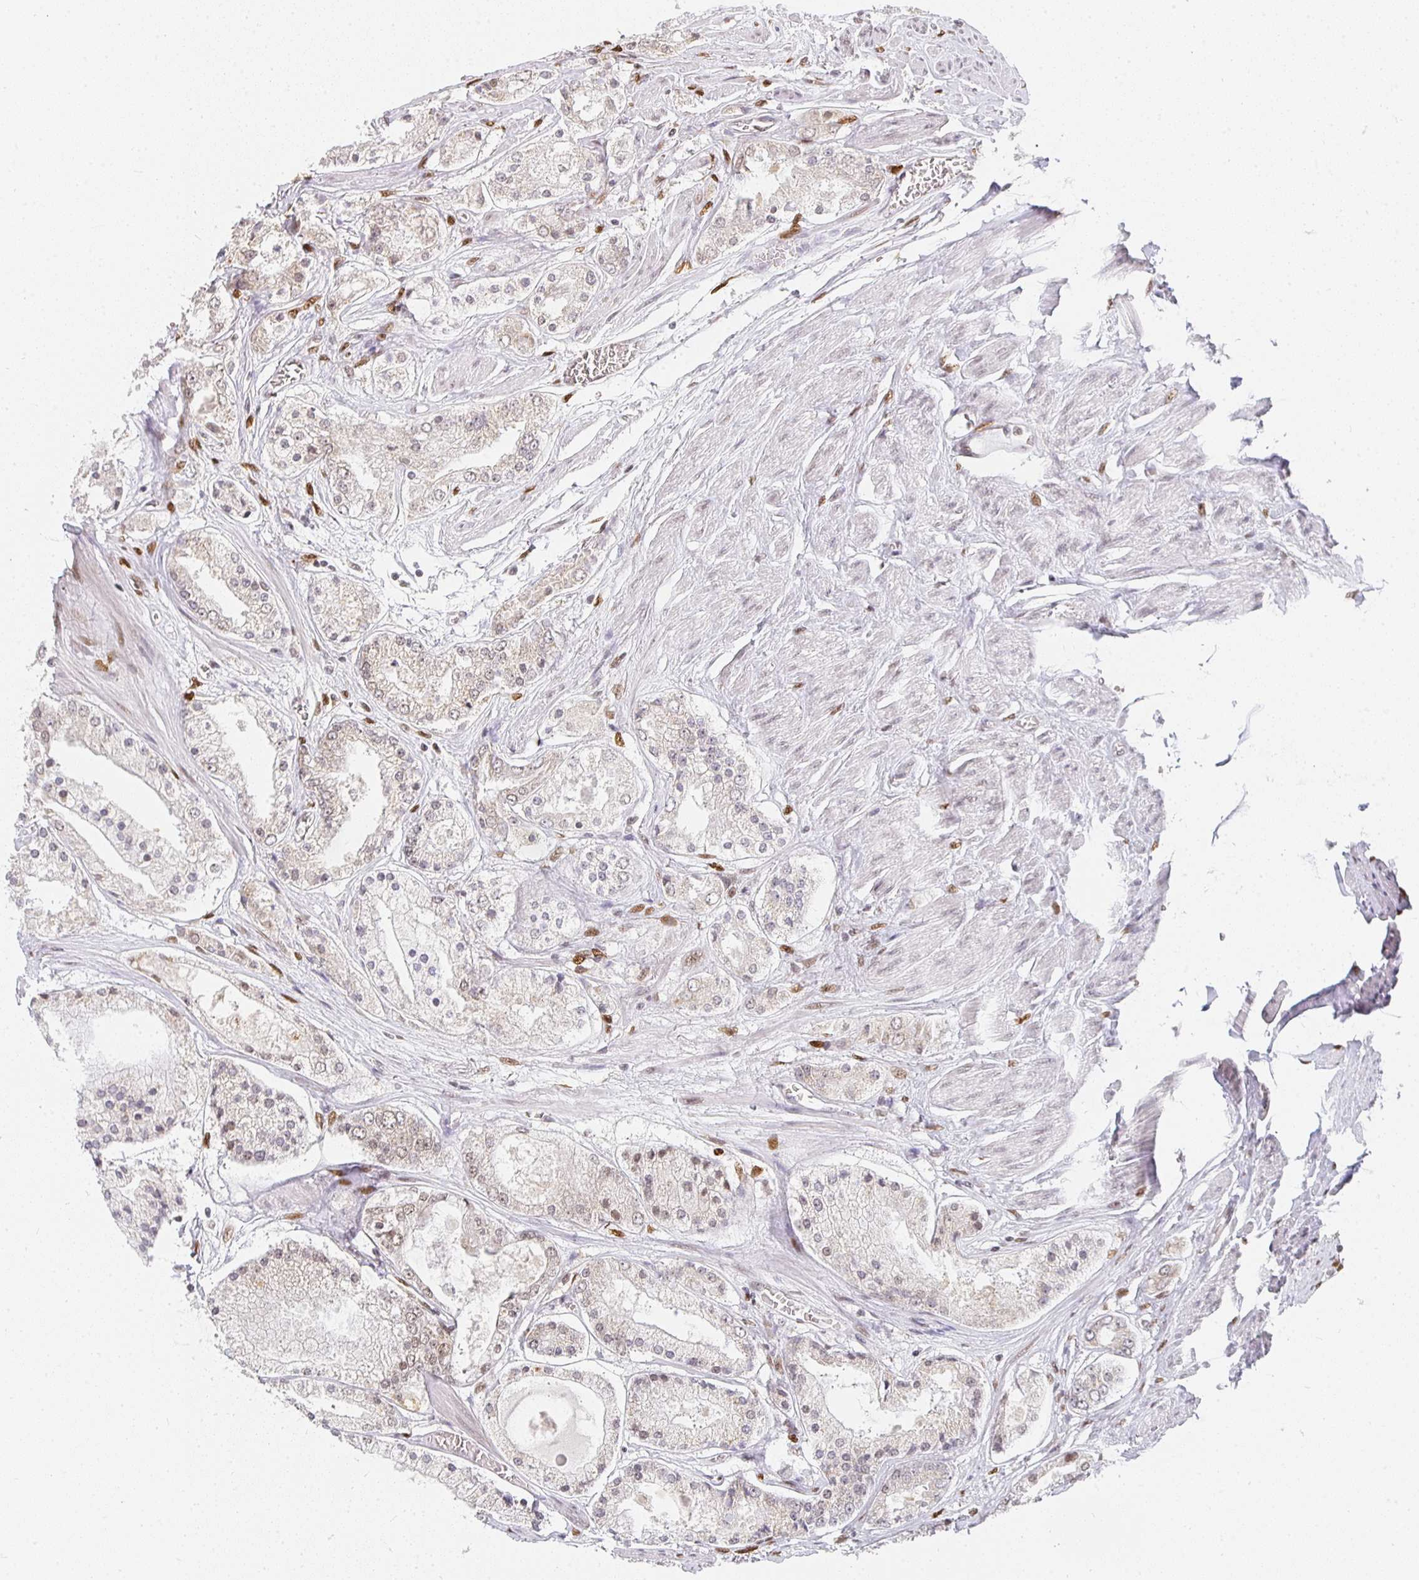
{"staining": {"intensity": "weak", "quantity": "25%-75%", "location": "nuclear"}, "tissue": "prostate cancer", "cell_type": "Tumor cells", "image_type": "cancer", "snomed": [{"axis": "morphology", "description": "Adenocarcinoma, High grade"}, {"axis": "topography", "description": "Prostate"}], "caption": "Protein staining of prostate cancer tissue demonstrates weak nuclear expression in approximately 25%-75% of tumor cells.", "gene": "SMARCA2", "patient": {"sex": "male", "age": 67}}